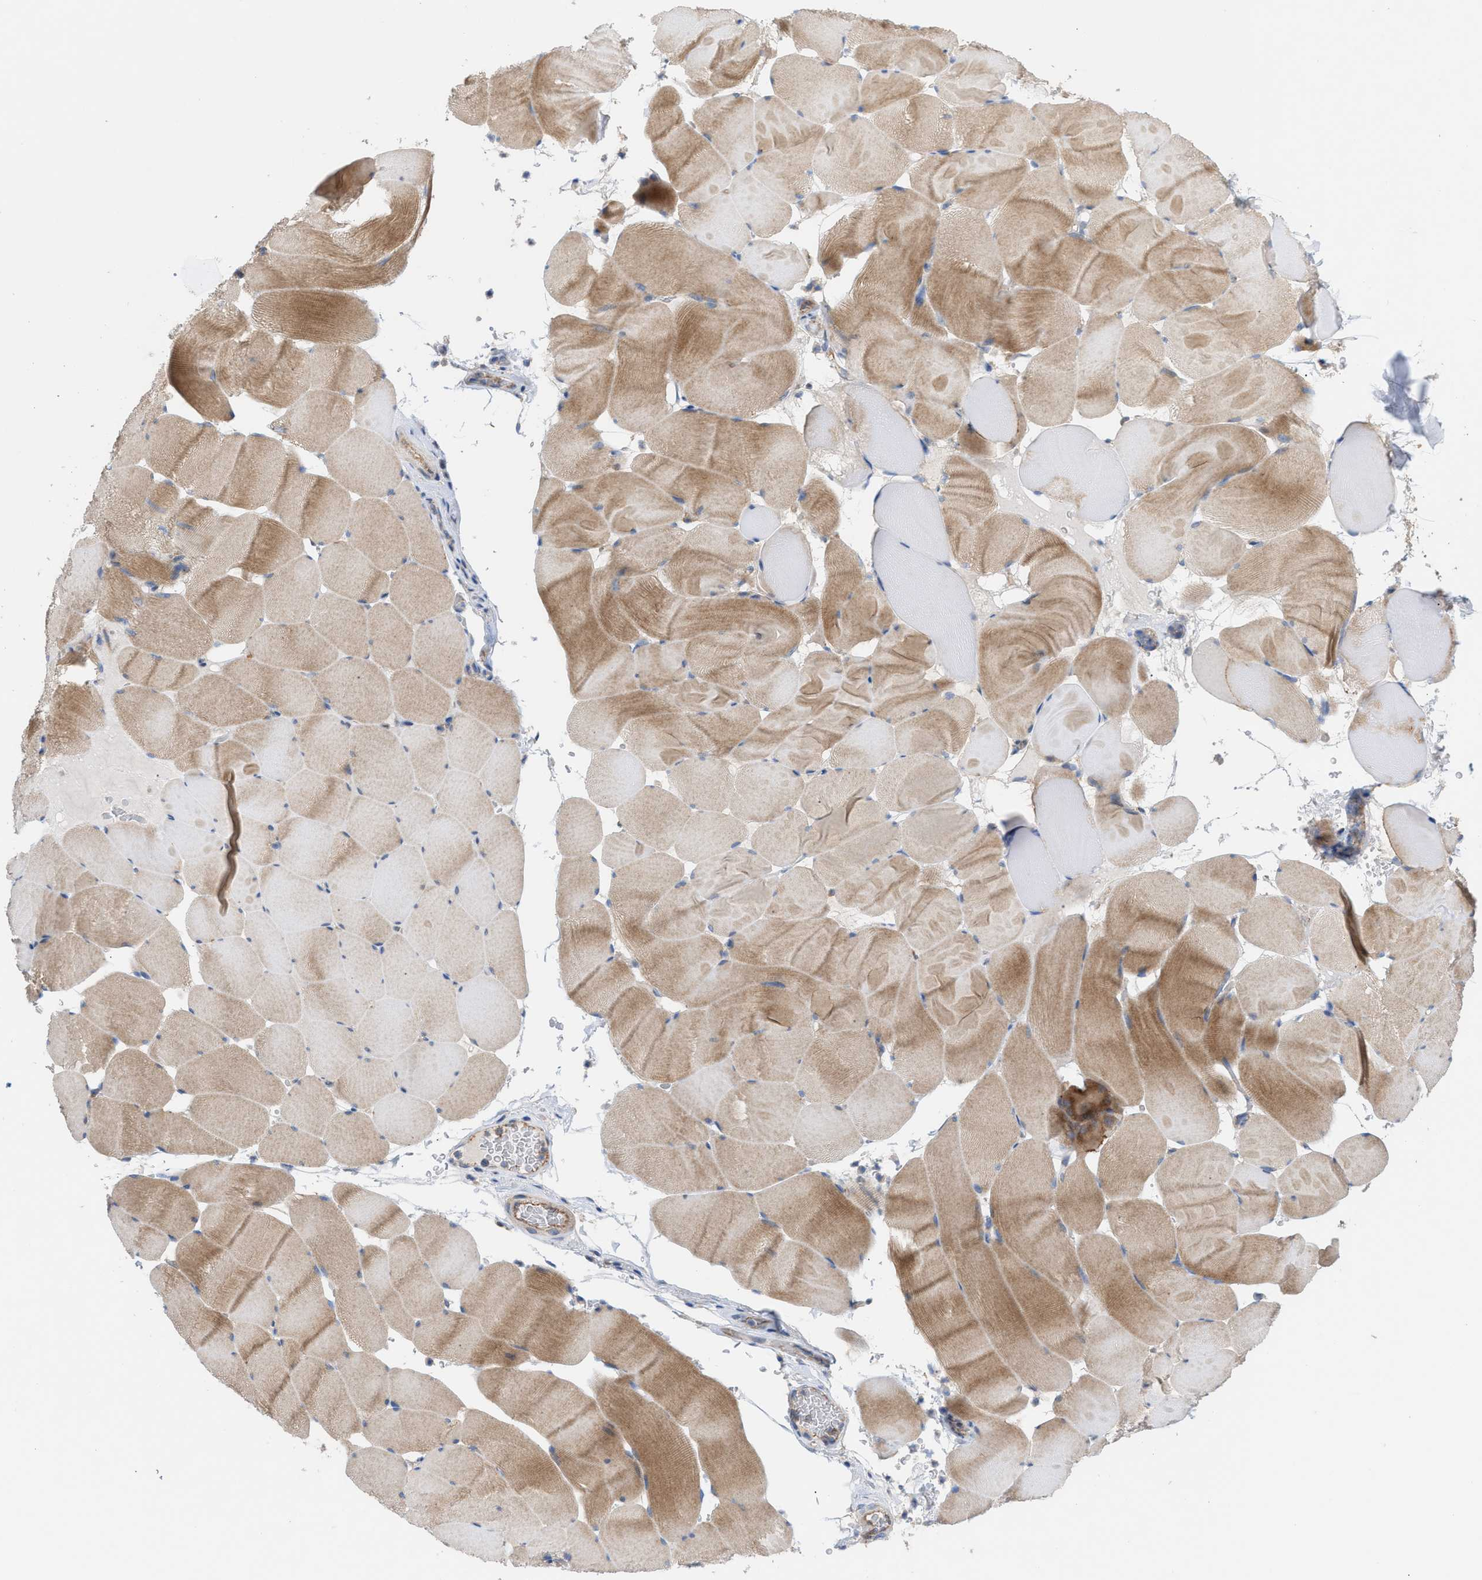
{"staining": {"intensity": "weak", "quantity": "25%-75%", "location": "cytoplasmic/membranous"}, "tissue": "skeletal muscle", "cell_type": "Myocytes", "image_type": "normal", "snomed": [{"axis": "morphology", "description": "Normal tissue, NOS"}, {"axis": "topography", "description": "Skeletal muscle"}], "caption": "Brown immunohistochemical staining in unremarkable skeletal muscle displays weak cytoplasmic/membranous positivity in approximately 25%-75% of myocytes. The staining was performed using DAB (3,3'-diaminobenzidine) to visualize the protein expression in brown, while the nuclei were stained in blue with hematoxylin (Magnification: 20x).", "gene": "OXSM", "patient": {"sex": "male", "age": 62}}